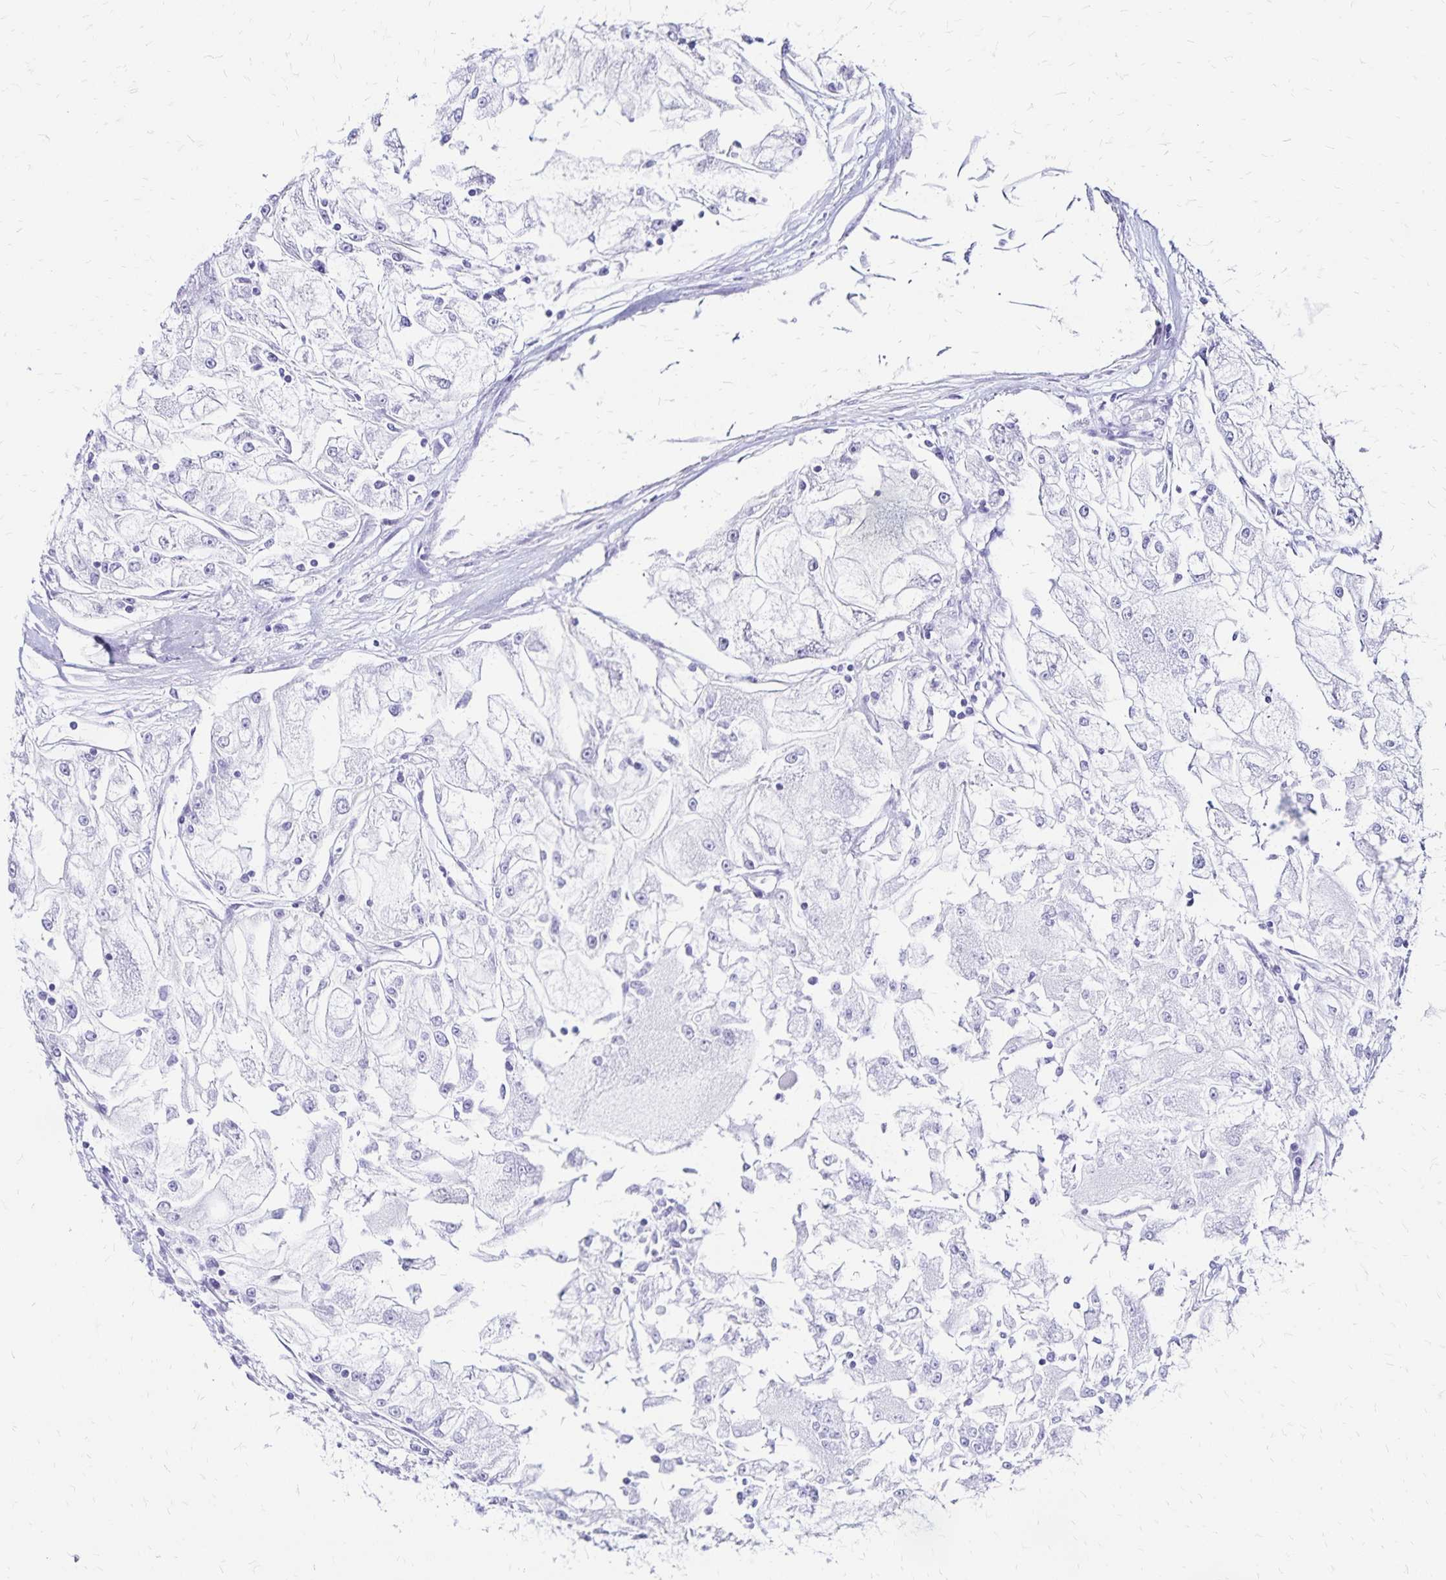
{"staining": {"intensity": "negative", "quantity": "none", "location": "none"}, "tissue": "renal cancer", "cell_type": "Tumor cells", "image_type": "cancer", "snomed": [{"axis": "morphology", "description": "Adenocarcinoma, NOS"}, {"axis": "topography", "description": "Kidney"}], "caption": "This is an immunohistochemistry (IHC) micrograph of human renal cancer (adenocarcinoma). There is no positivity in tumor cells.", "gene": "LIN28B", "patient": {"sex": "female", "age": 72}}